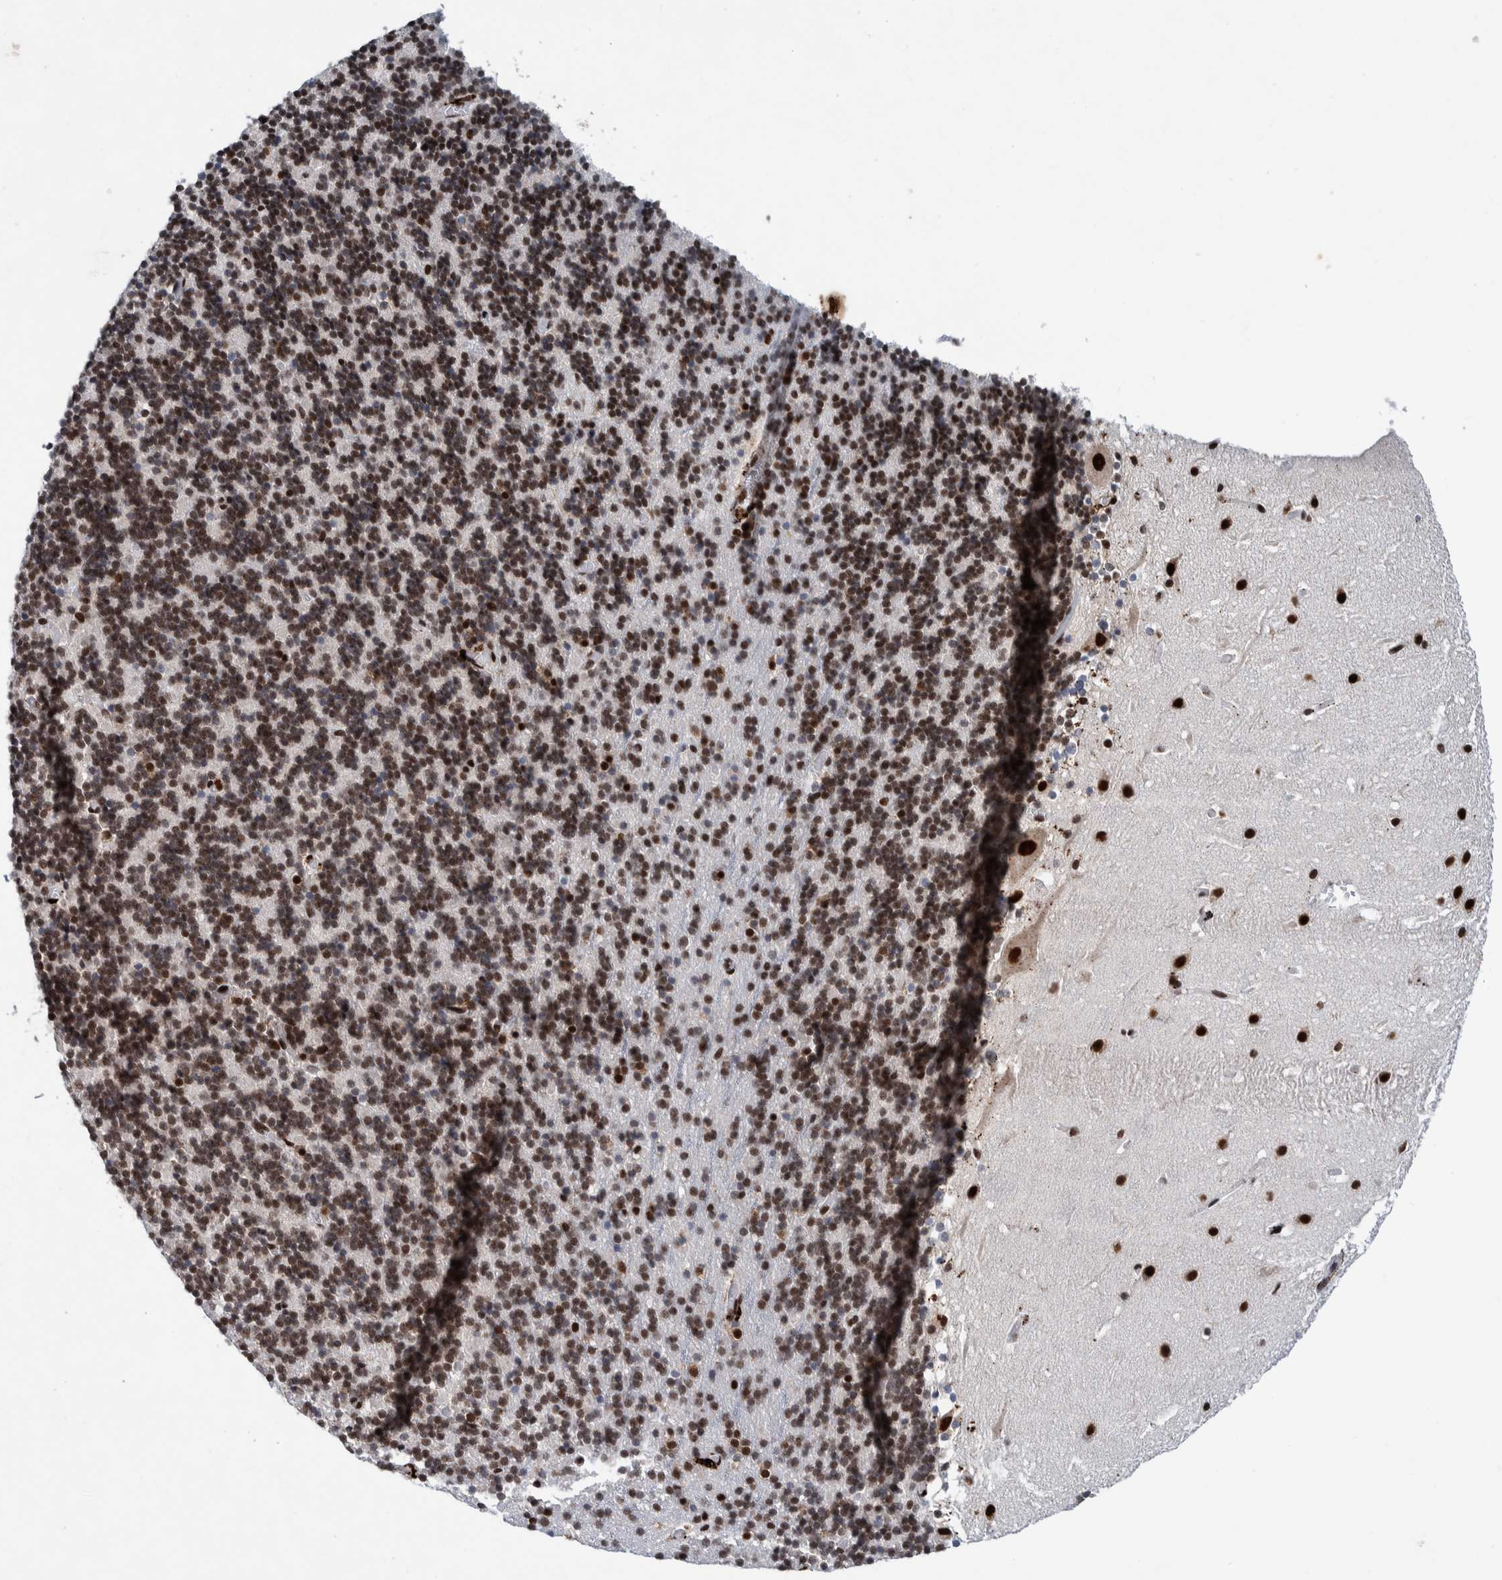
{"staining": {"intensity": "strong", "quantity": "25%-75%", "location": "nuclear"}, "tissue": "cerebellum", "cell_type": "Cells in granular layer", "image_type": "normal", "snomed": [{"axis": "morphology", "description": "Normal tissue, NOS"}, {"axis": "topography", "description": "Cerebellum"}], "caption": "A brown stain shows strong nuclear staining of a protein in cells in granular layer of benign human cerebellum. (DAB (3,3'-diaminobenzidine) IHC, brown staining for protein, blue staining for nuclei).", "gene": "TAF10", "patient": {"sex": "male", "age": 45}}